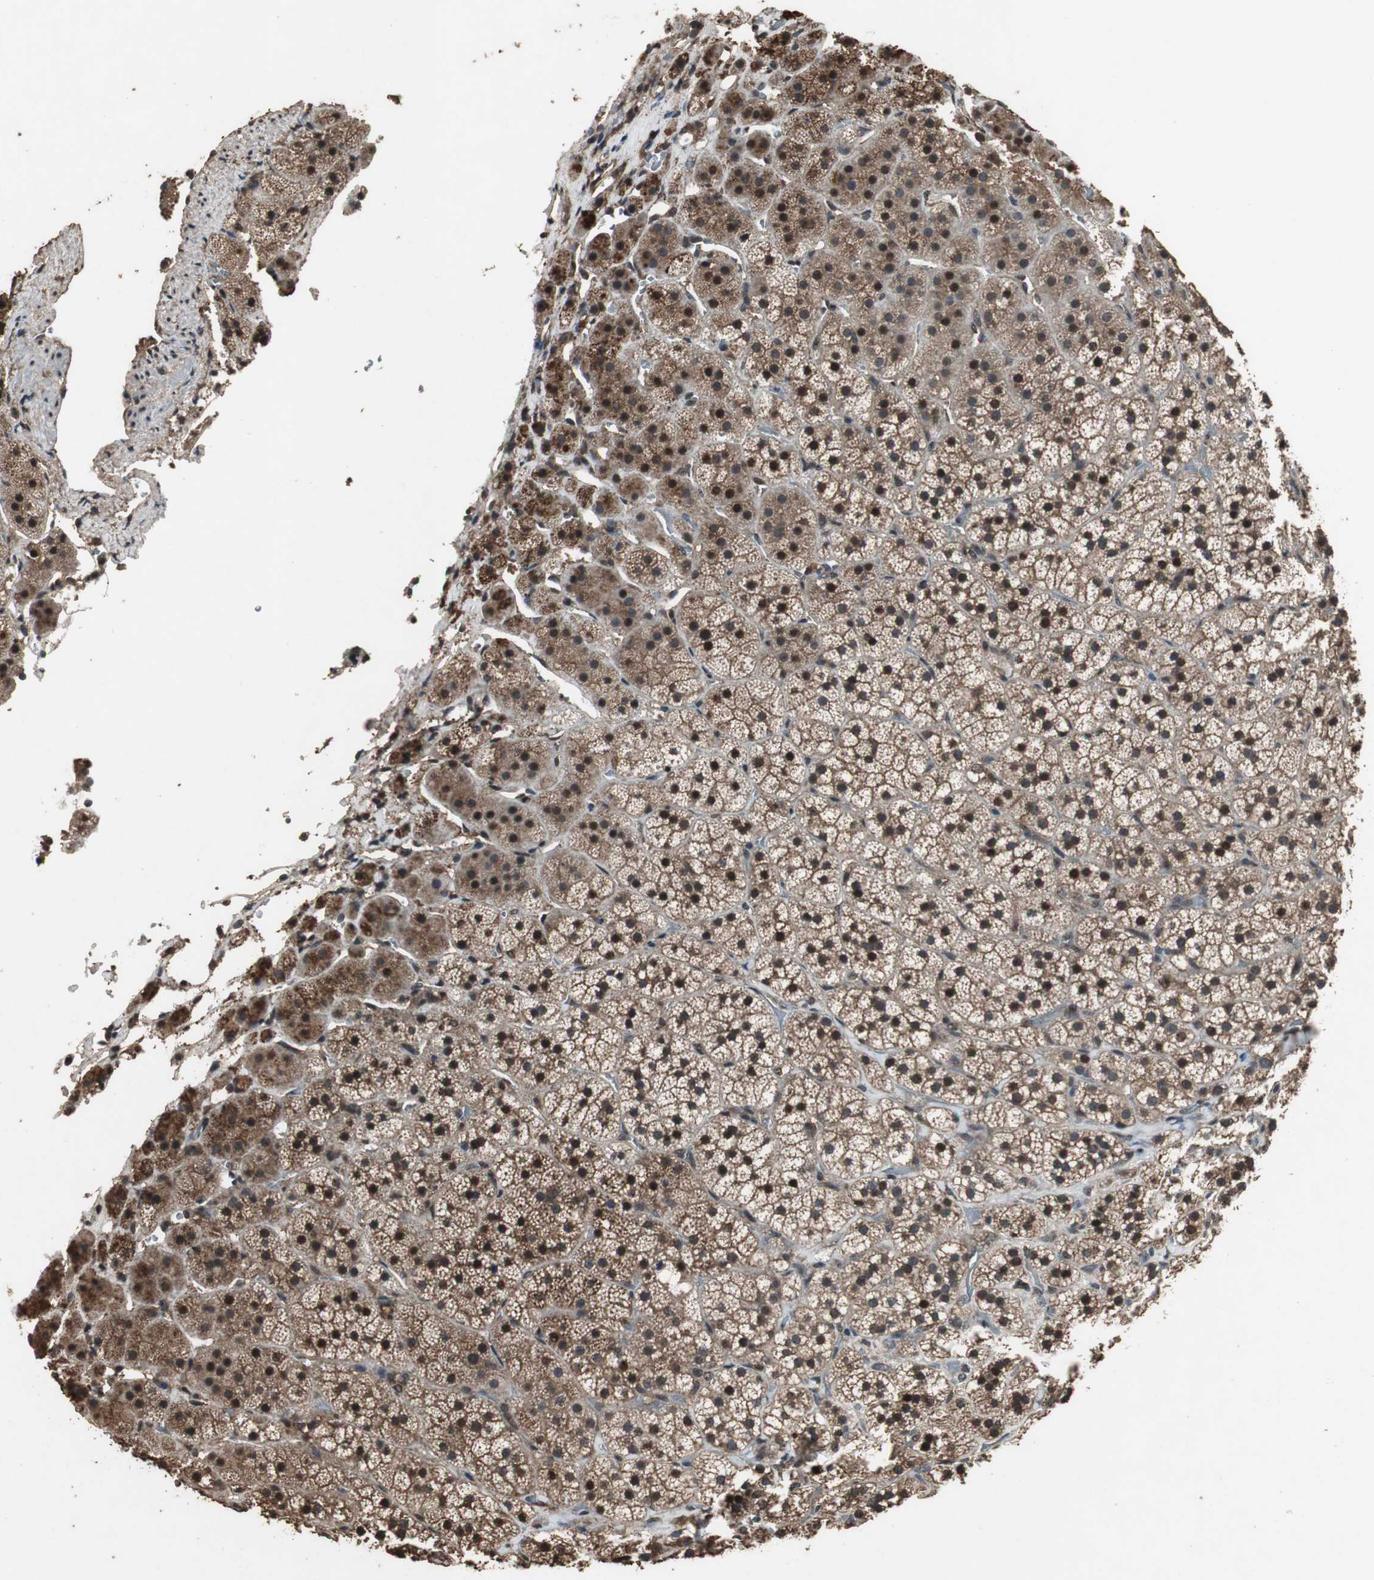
{"staining": {"intensity": "strong", "quantity": ">75%", "location": "cytoplasmic/membranous,nuclear"}, "tissue": "adrenal gland", "cell_type": "Glandular cells", "image_type": "normal", "snomed": [{"axis": "morphology", "description": "Normal tissue, NOS"}, {"axis": "topography", "description": "Adrenal gland"}], "caption": "Immunohistochemical staining of unremarkable adrenal gland demonstrates >75% levels of strong cytoplasmic/membranous,nuclear protein positivity in approximately >75% of glandular cells.", "gene": "PPP1R13B", "patient": {"sex": "female", "age": 44}}